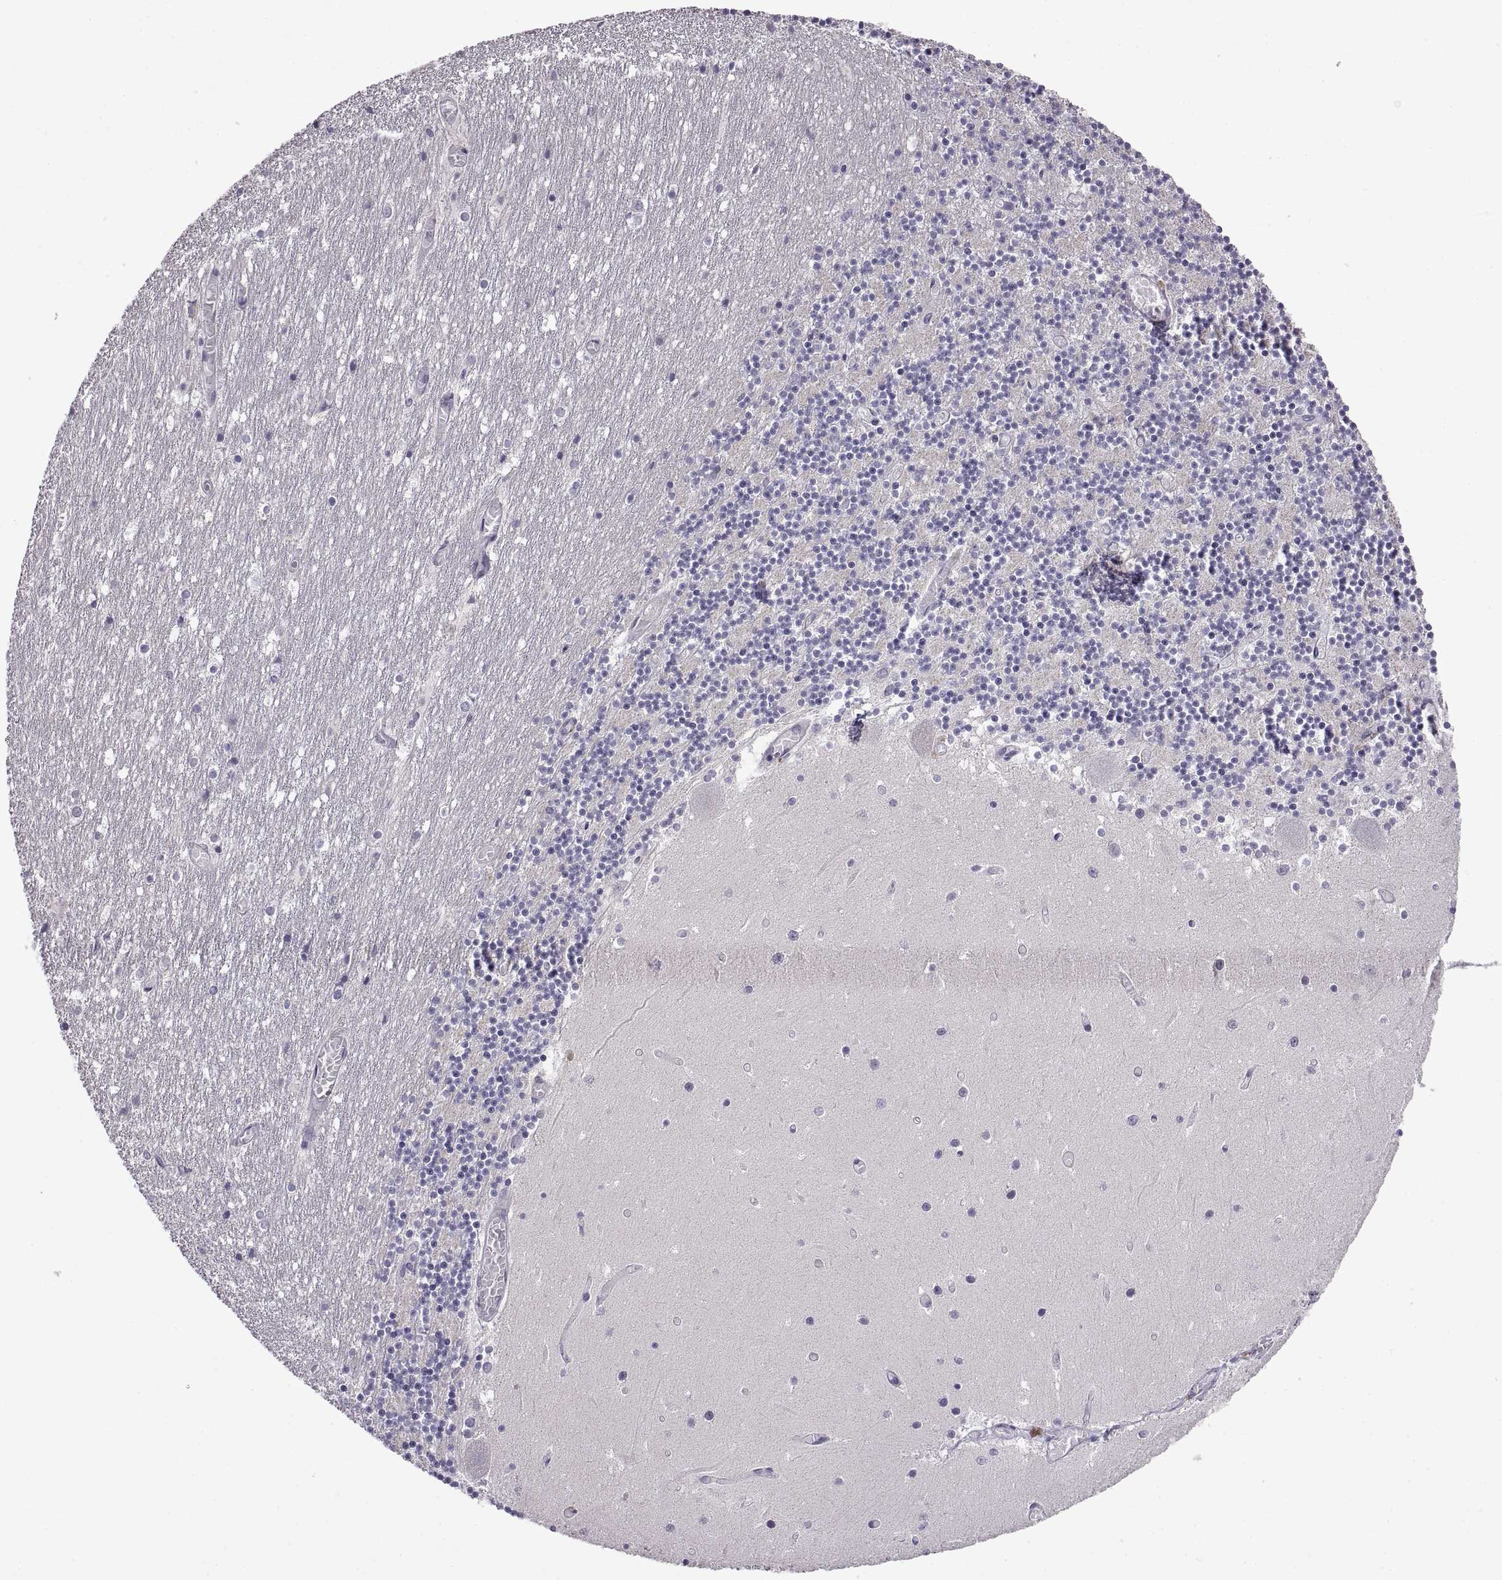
{"staining": {"intensity": "negative", "quantity": "none", "location": "none"}, "tissue": "cerebellum", "cell_type": "Cells in granular layer", "image_type": "normal", "snomed": [{"axis": "morphology", "description": "Normal tissue, NOS"}, {"axis": "topography", "description": "Cerebellum"}], "caption": "A histopathology image of cerebellum stained for a protein demonstrates no brown staining in cells in granular layer.", "gene": "FAM170A", "patient": {"sex": "female", "age": 28}}